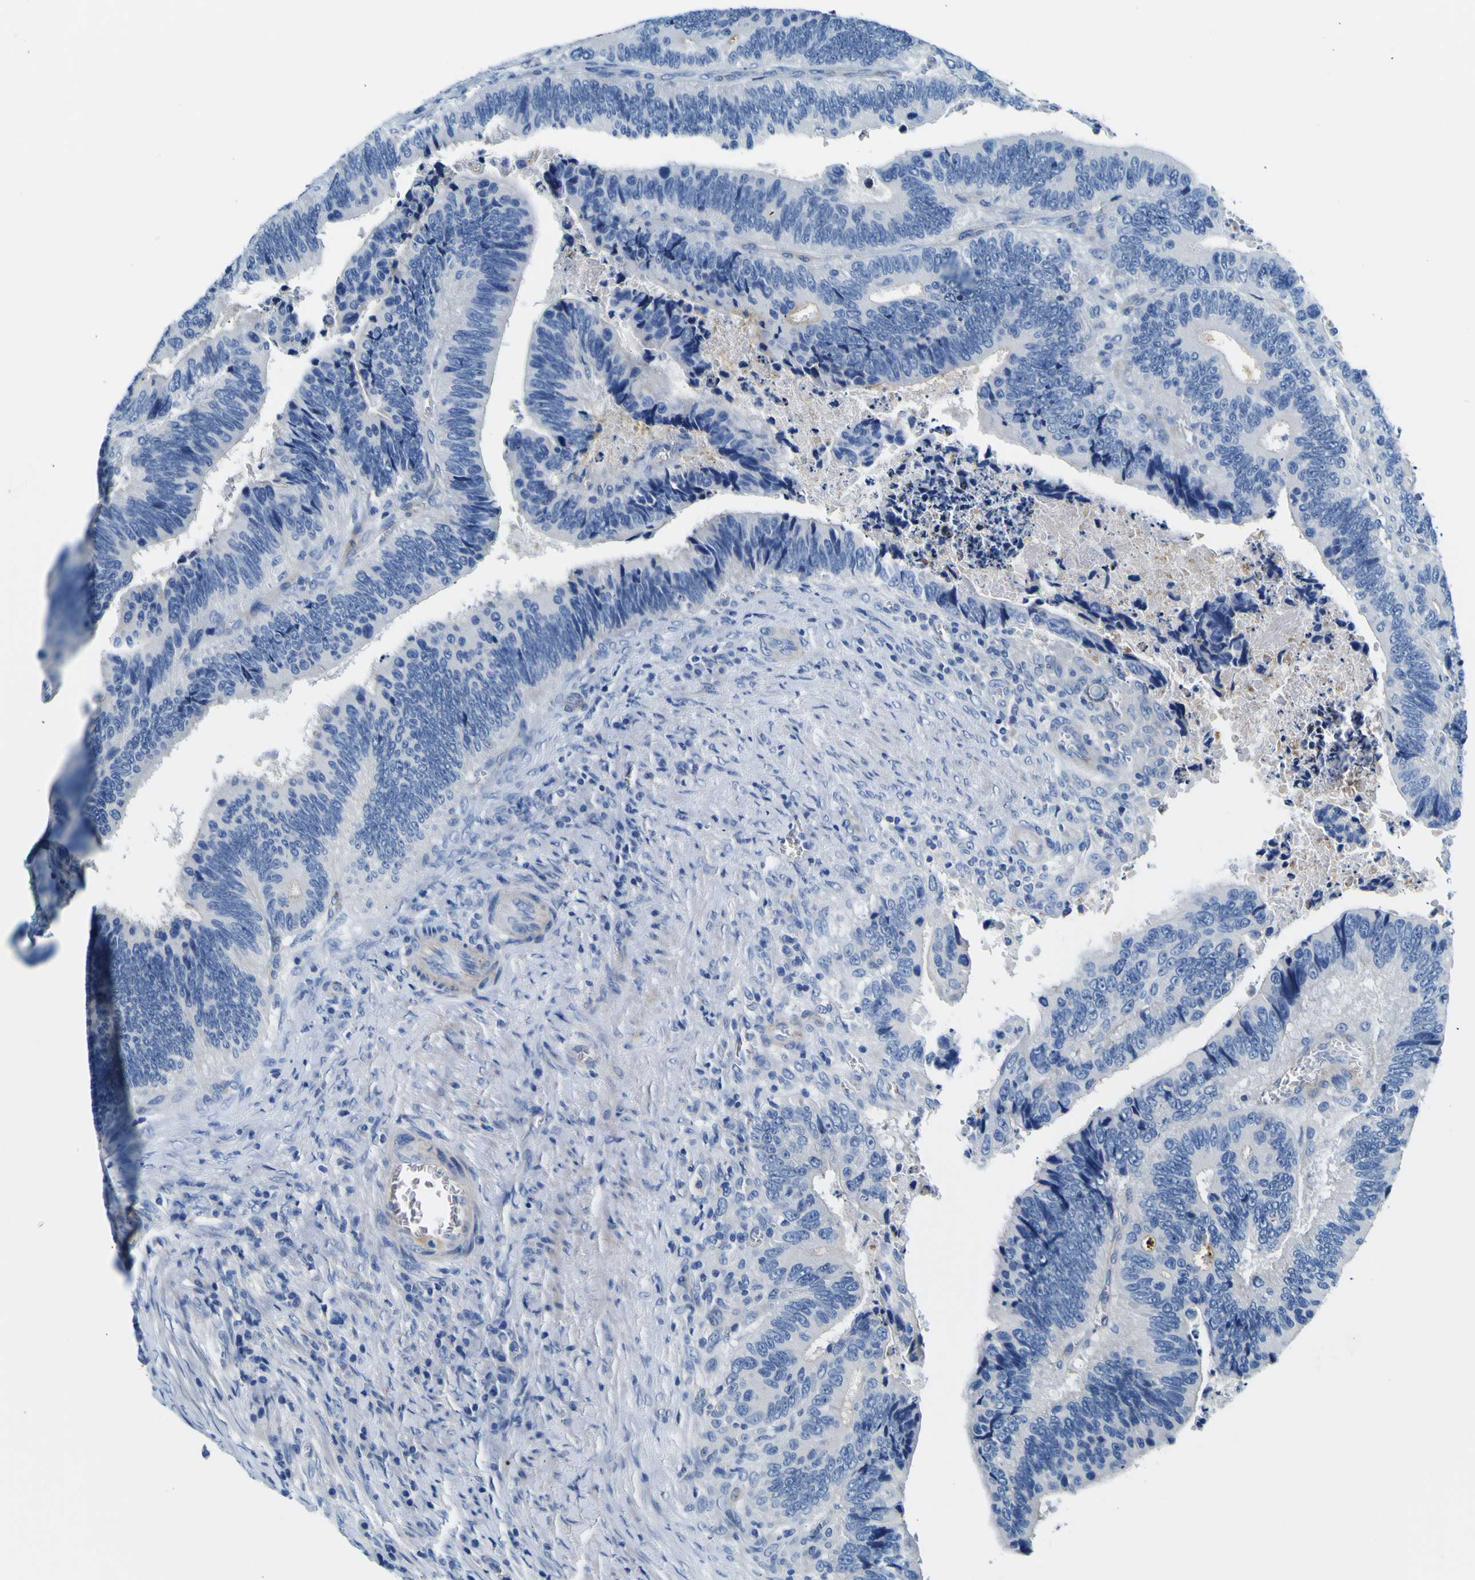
{"staining": {"intensity": "negative", "quantity": "none", "location": "none"}, "tissue": "colorectal cancer", "cell_type": "Tumor cells", "image_type": "cancer", "snomed": [{"axis": "morphology", "description": "Inflammation, NOS"}, {"axis": "morphology", "description": "Adenocarcinoma, NOS"}, {"axis": "topography", "description": "Colon"}], "caption": "This is an IHC micrograph of colorectal cancer. There is no positivity in tumor cells.", "gene": "ADGRA2", "patient": {"sex": "male", "age": 72}}